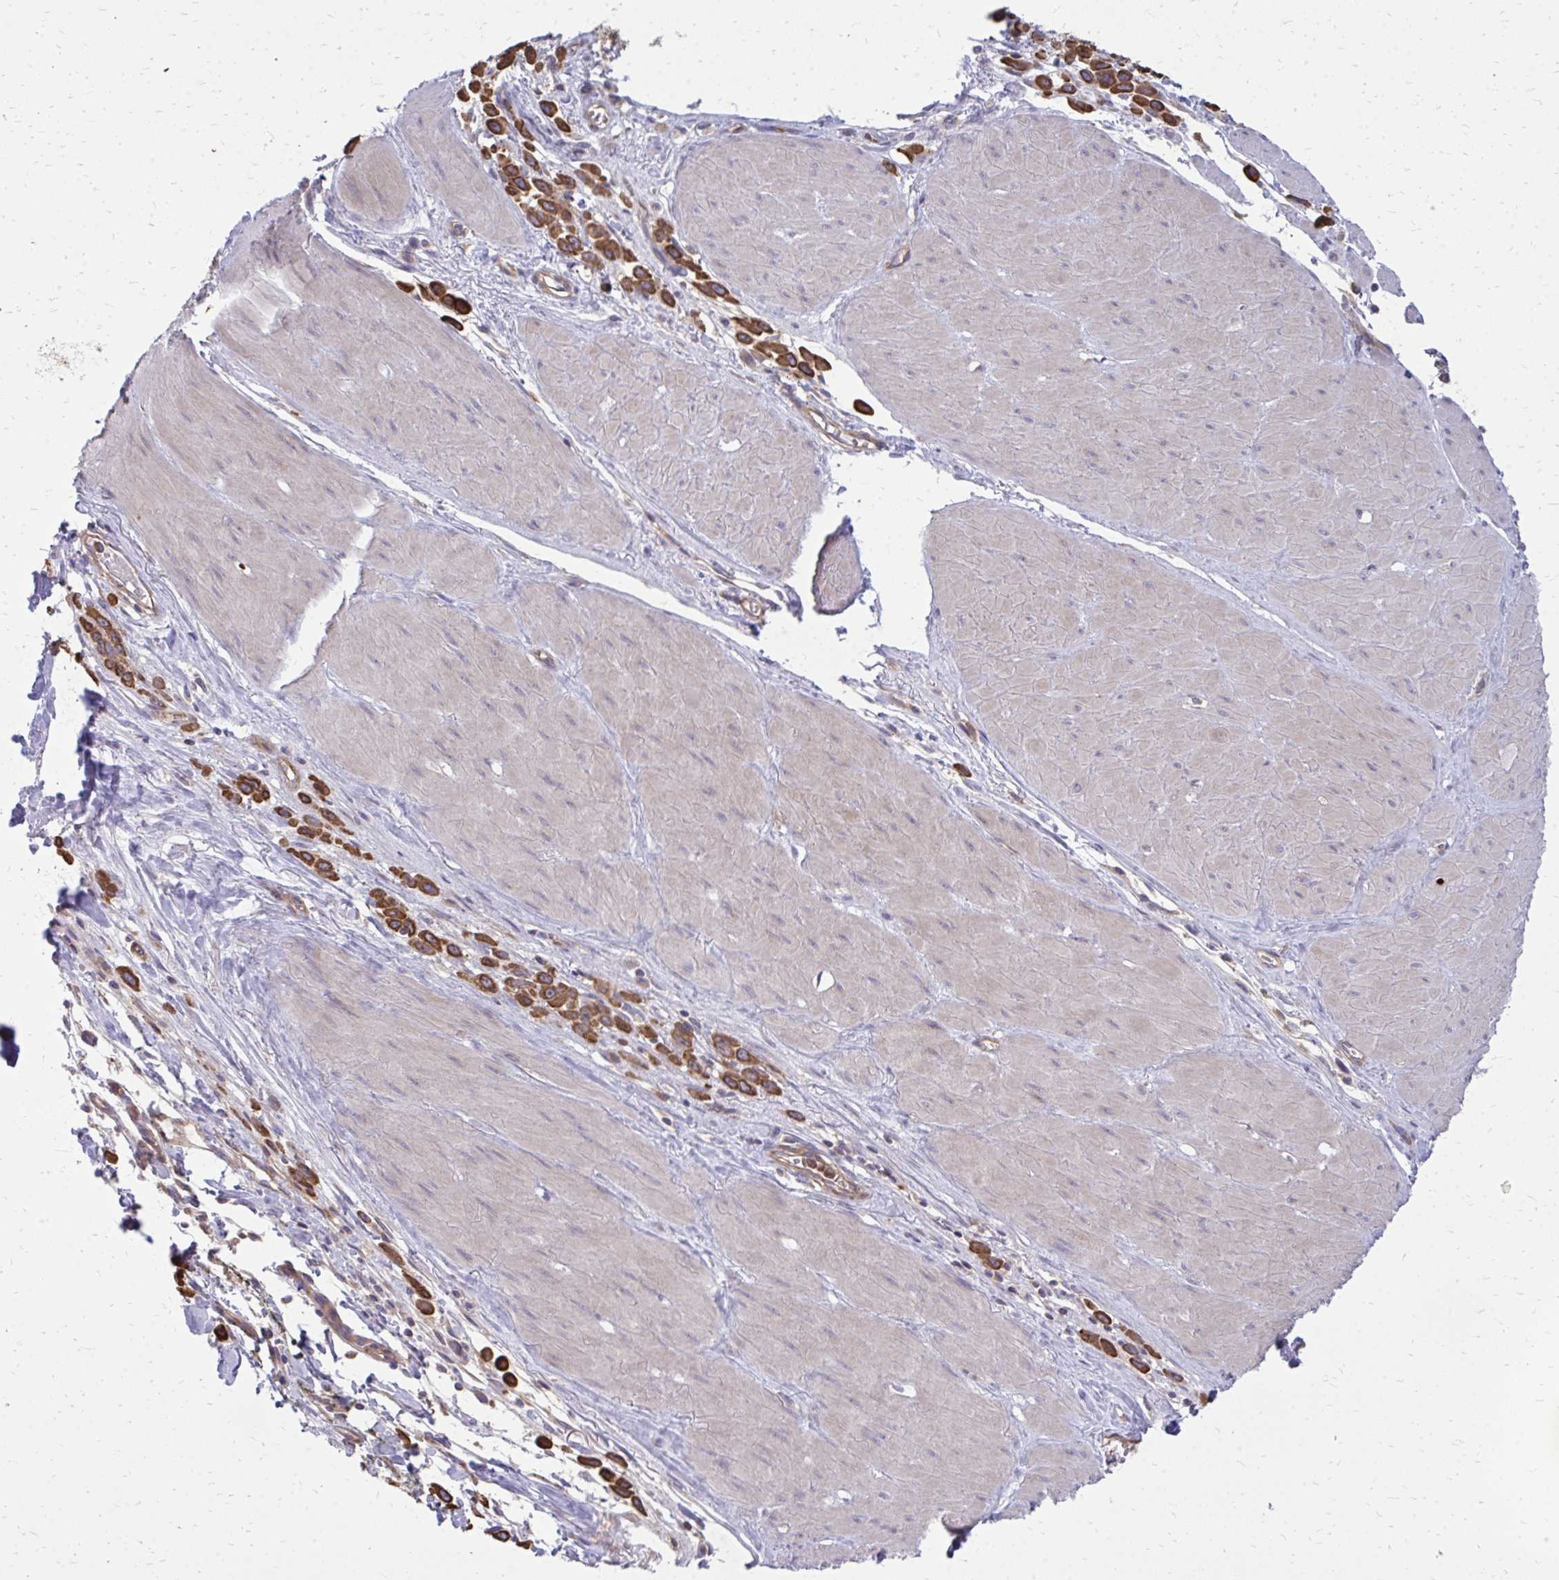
{"staining": {"intensity": "strong", "quantity": ">75%", "location": "cytoplasmic/membranous"}, "tissue": "stomach cancer", "cell_type": "Tumor cells", "image_type": "cancer", "snomed": [{"axis": "morphology", "description": "Adenocarcinoma, NOS"}, {"axis": "topography", "description": "Stomach"}], "caption": "Stomach adenocarcinoma stained with DAB (3,3'-diaminobenzidine) immunohistochemistry demonstrates high levels of strong cytoplasmic/membranous positivity in approximately >75% of tumor cells. (DAB IHC, brown staining for protein, blue staining for nuclei).", "gene": "ASAP1", "patient": {"sex": "male", "age": 47}}